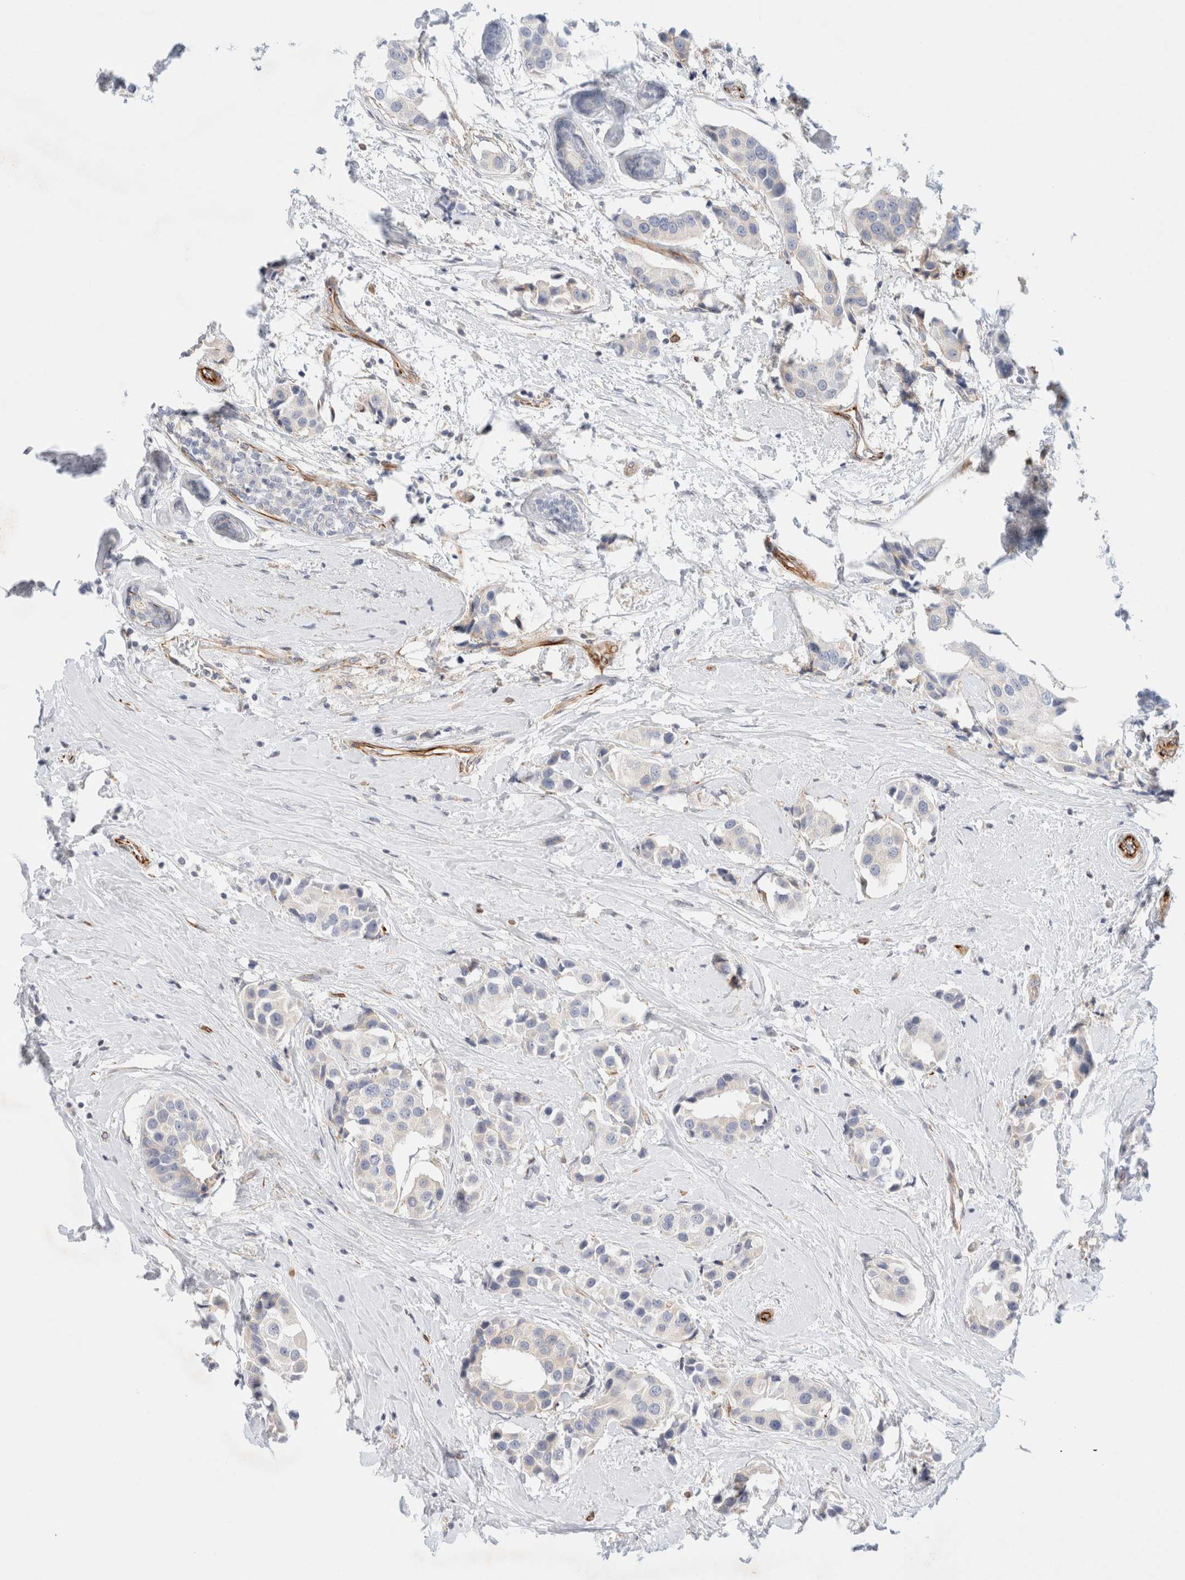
{"staining": {"intensity": "negative", "quantity": "none", "location": "none"}, "tissue": "breast cancer", "cell_type": "Tumor cells", "image_type": "cancer", "snomed": [{"axis": "morphology", "description": "Normal tissue, NOS"}, {"axis": "morphology", "description": "Duct carcinoma"}, {"axis": "topography", "description": "Breast"}], "caption": "A photomicrograph of breast cancer (intraductal carcinoma) stained for a protein demonstrates no brown staining in tumor cells.", "gene": "SLC25A48", "patient": {"sex": "female", "age": 39}}